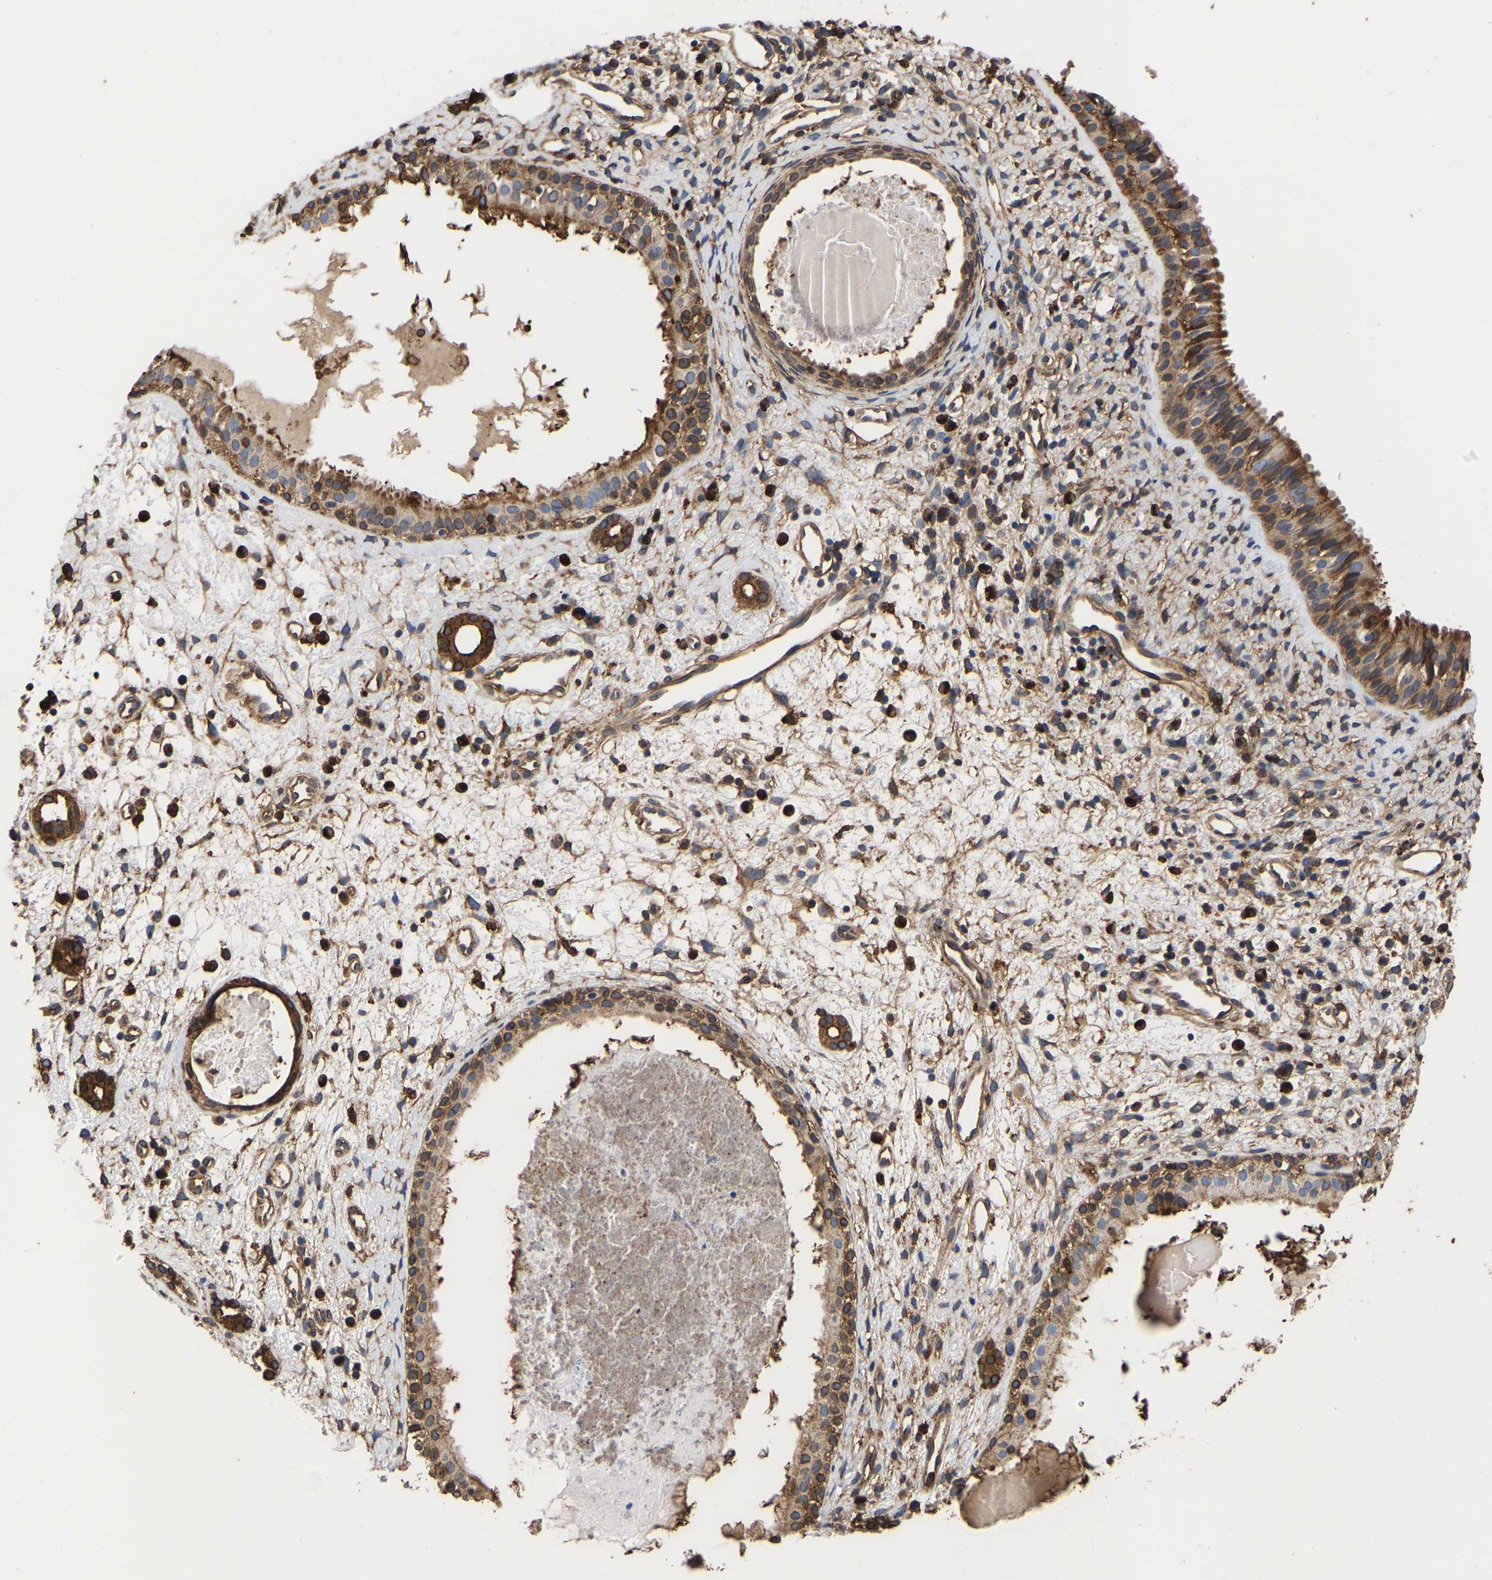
{"staining": {"intensity": "strong", "quantity": ">75%", "location": "cytoplasmic/membranous,nuclear"}, "tissue": "nasopharynx", "cell_type": "Respiratory epithelial cells", "image_type": "normal", "snomed": [{"axis": "morphology", "description": "Normal tissue, NOS"}, {"axis": "topography", "description": "Nasopharynx"}], "caption": "Protein staining of normal nasopharynx shows strong cytoplasmic/membranous,nuclear positivity in about >75% of respiratory epithelial cells. (Brightfield microscopy of DAB IHC at high magnification).", "gene": "LIF", "patient": {"sex": "male", "age": 22}}